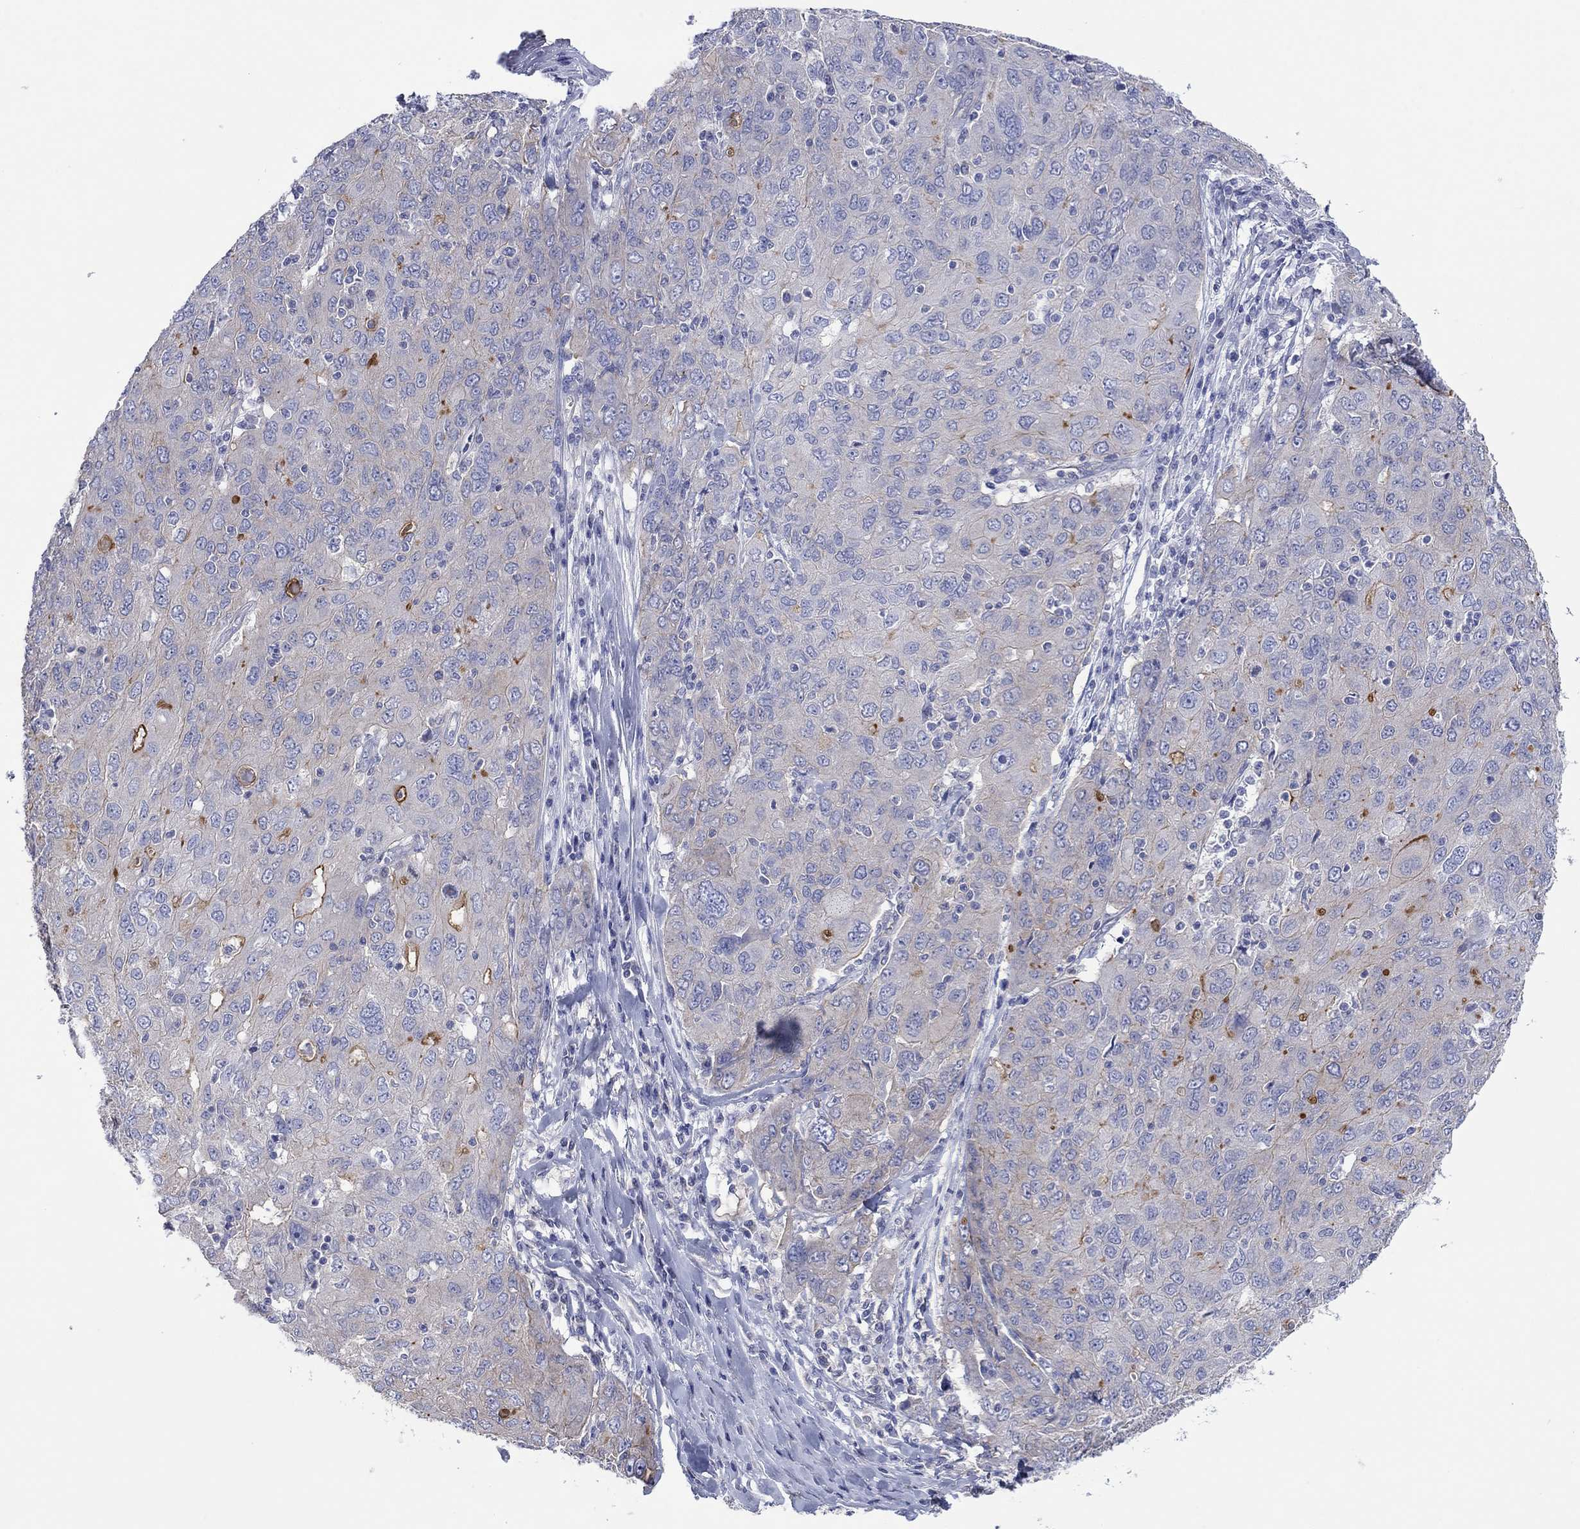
{"staining": {"intensity": "strong", "quantity": "<25%", "location": "cytoplasmic/membranous"}, "tissue": "ovarian cancer", "cell_type": "Tumor cells", "image_type": "cancer", "snomed": [{"axis": "morphology", "description": "Carcinoma, endometroid"}, {"axis": "topography", "description": "Ovary"}], "caption": "Immunohistochemical staining of human ovarian cancer (endometroid carcinoma) shows medium levels of strong cytoplasmic/membranous protein expression in about <25% of tumor cells.", "gene": "TPRN", "patient": {"sex": "female", "age": 50}}